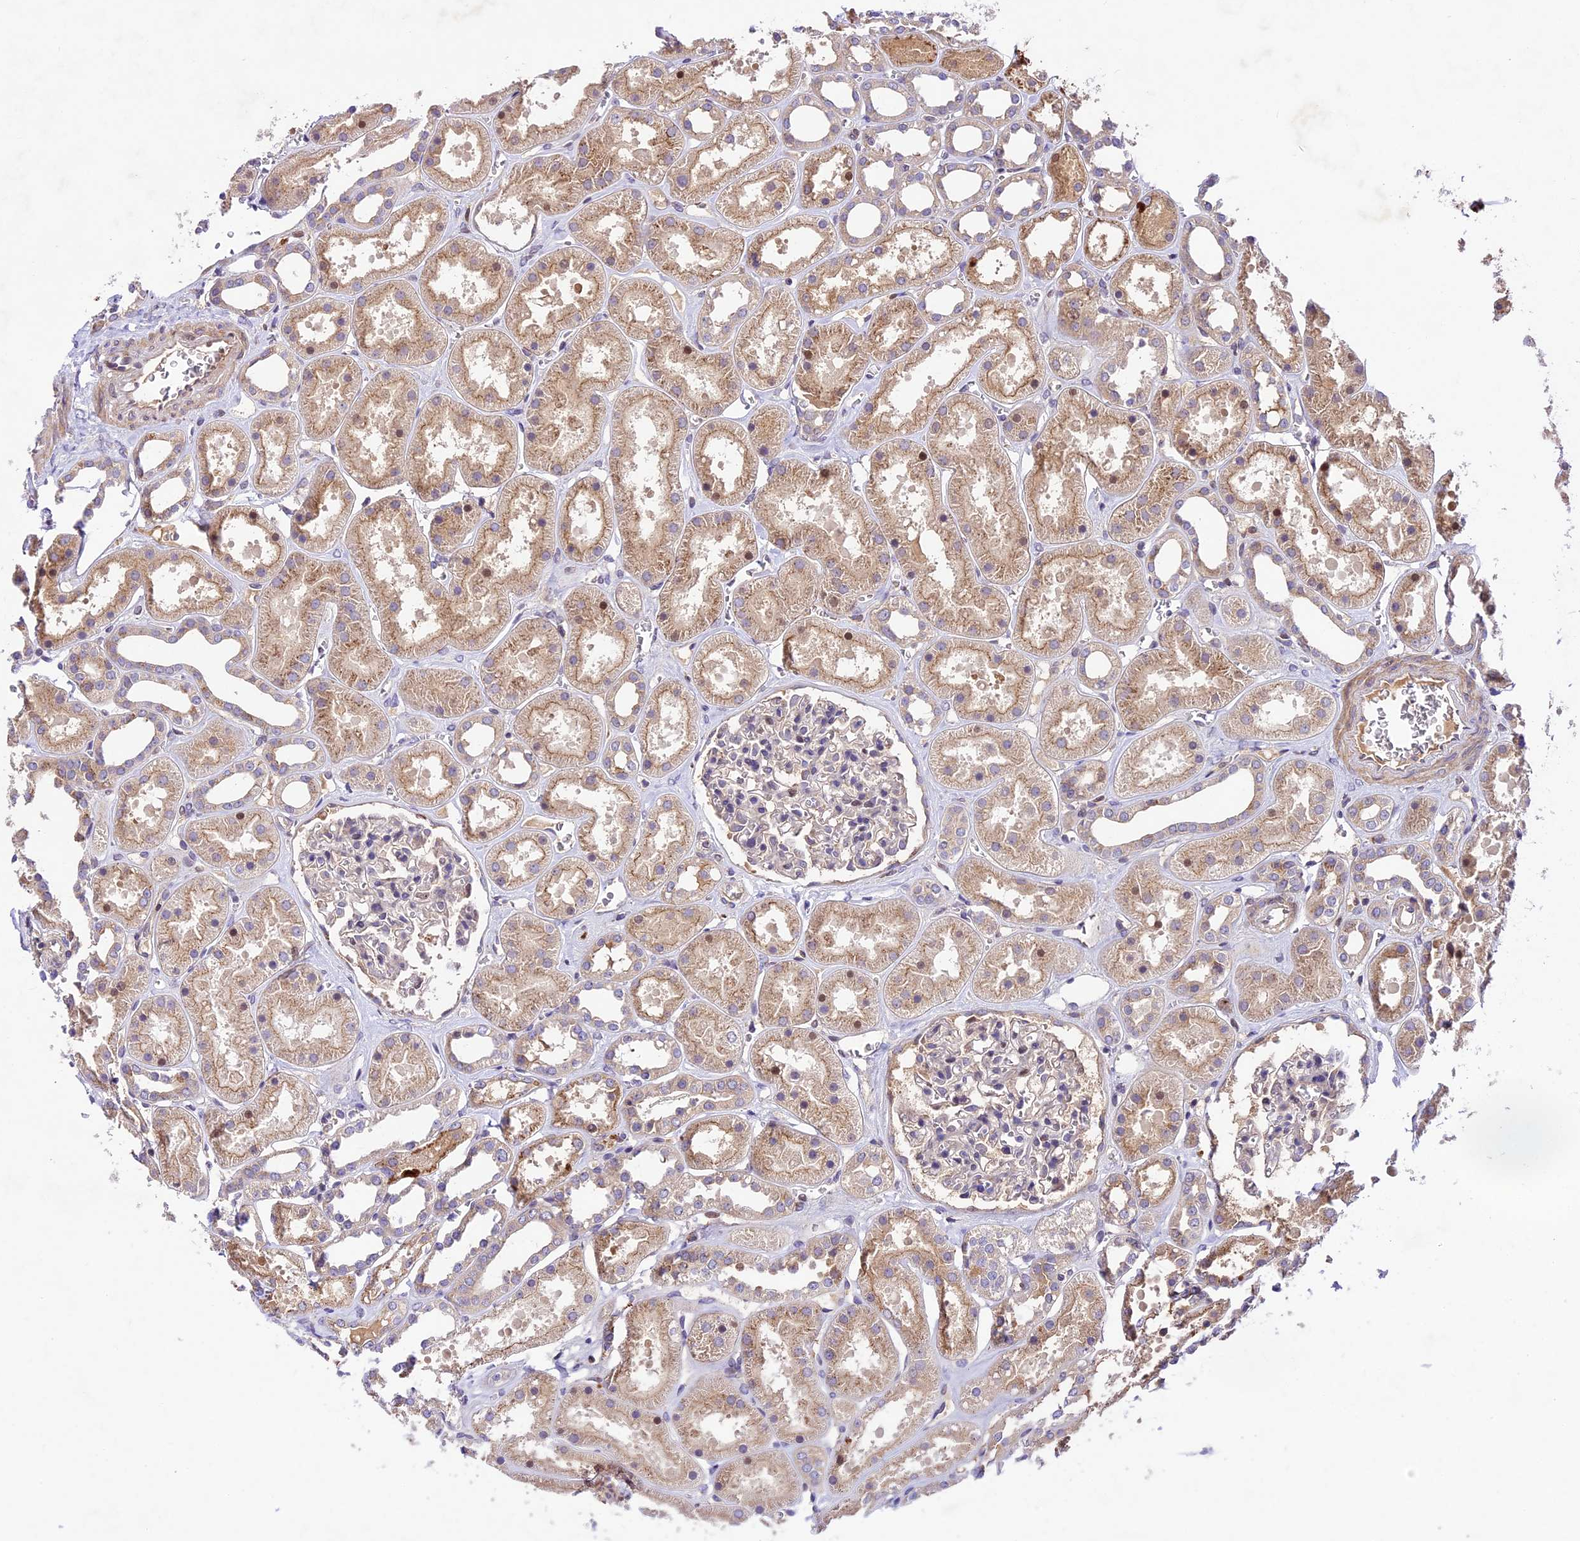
{"staining": {"intensity": "weak", "quantity": "<25%", "location": "nuclear"}, "tissue": "kidney", "cell_type": "Cells in glomeruli", "image_type": "normal", "snomed": [{"axis": "morphology", "description": "Normal tissue, NOS"}, {"axis": "topography", "description": "Kidney"}], "caption": "A histopathology image of human kidney is negative for staining in cells in glomeruli. The staining is performed using DAB brown chromogen with nuclei counter-stained in using hematoxylin.", "gene": "CCSER1", "patient": {"sex": "female", "age": 41}}